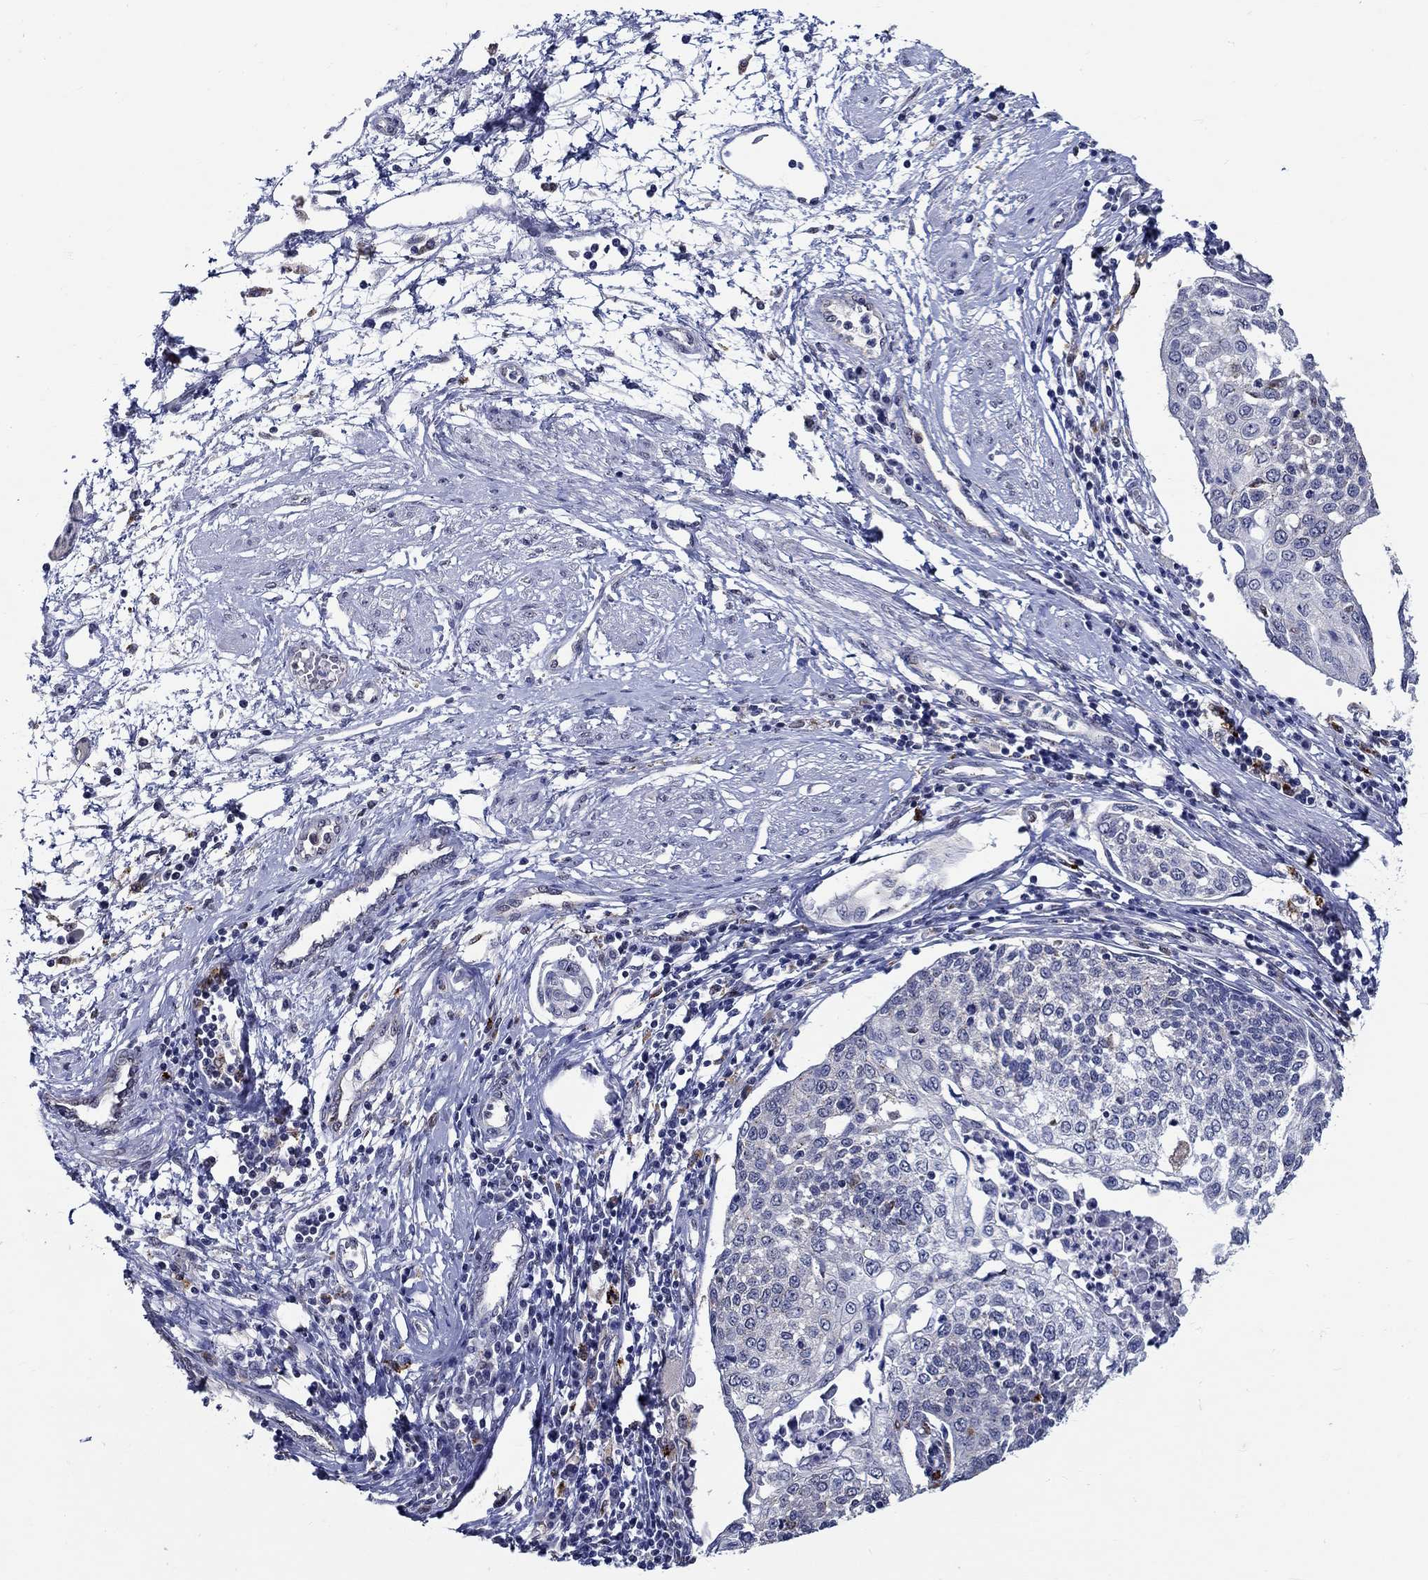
{"staining": {"intensity": "negative", "quantity": "none", "location": "none"}, "tissue": "cervical cancer", "cell_type": "Tumor cells", "image_type": "cancer", "snomed": [{"axis": "morphology", "description": "Squamous cell carcinoma, NOS"}, {"axis": "topography", "description": "Cervix"}], "caption": "Photomicrograph shows no protein positivity in tumor cells of cervical squamous cell carcinoma tissue.", "gene": "GATA2", "patient": {"sex": "female", "age": 34}}